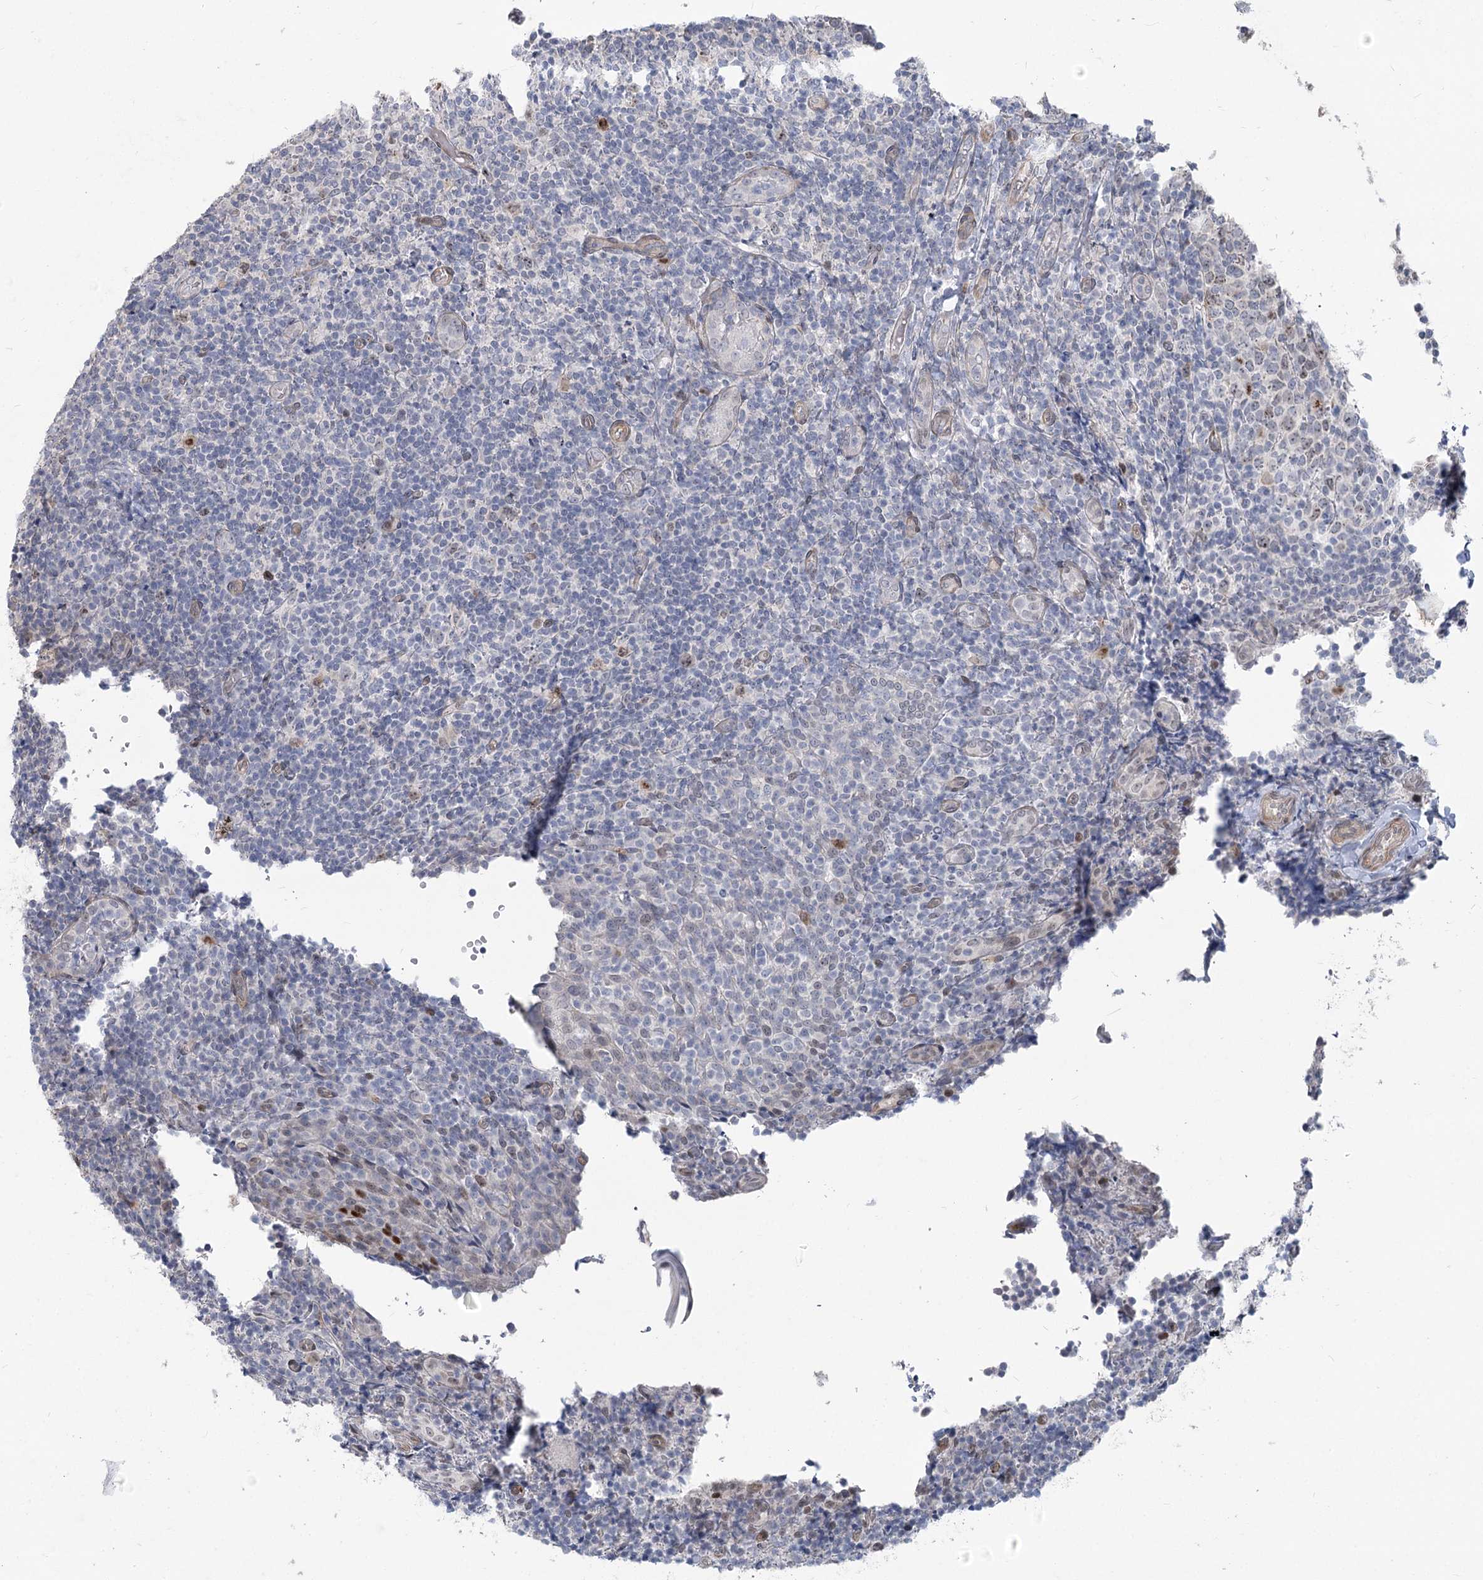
{"staining": {"intensity": "moderate", "quantity": "<25%", "location": "nuclear"}, "tissue": "tonsil", "cell_type": "Germinal center cells", "image_type": "normal", "snomed": [{"axis": "morphology", "description": "Normal tissue, NOS"}, {"axis": "topography", "description": "Tonsil"}], "caption": "DAB (3,3'-diaminobenzidine) immunohistochemical staining of unremarkable tonsil shows moderate nuclear protein positivity in about <25% of germinal center cells.", "gene": "ABITRAM", "patient": {"sex": "female", "age": 19}}